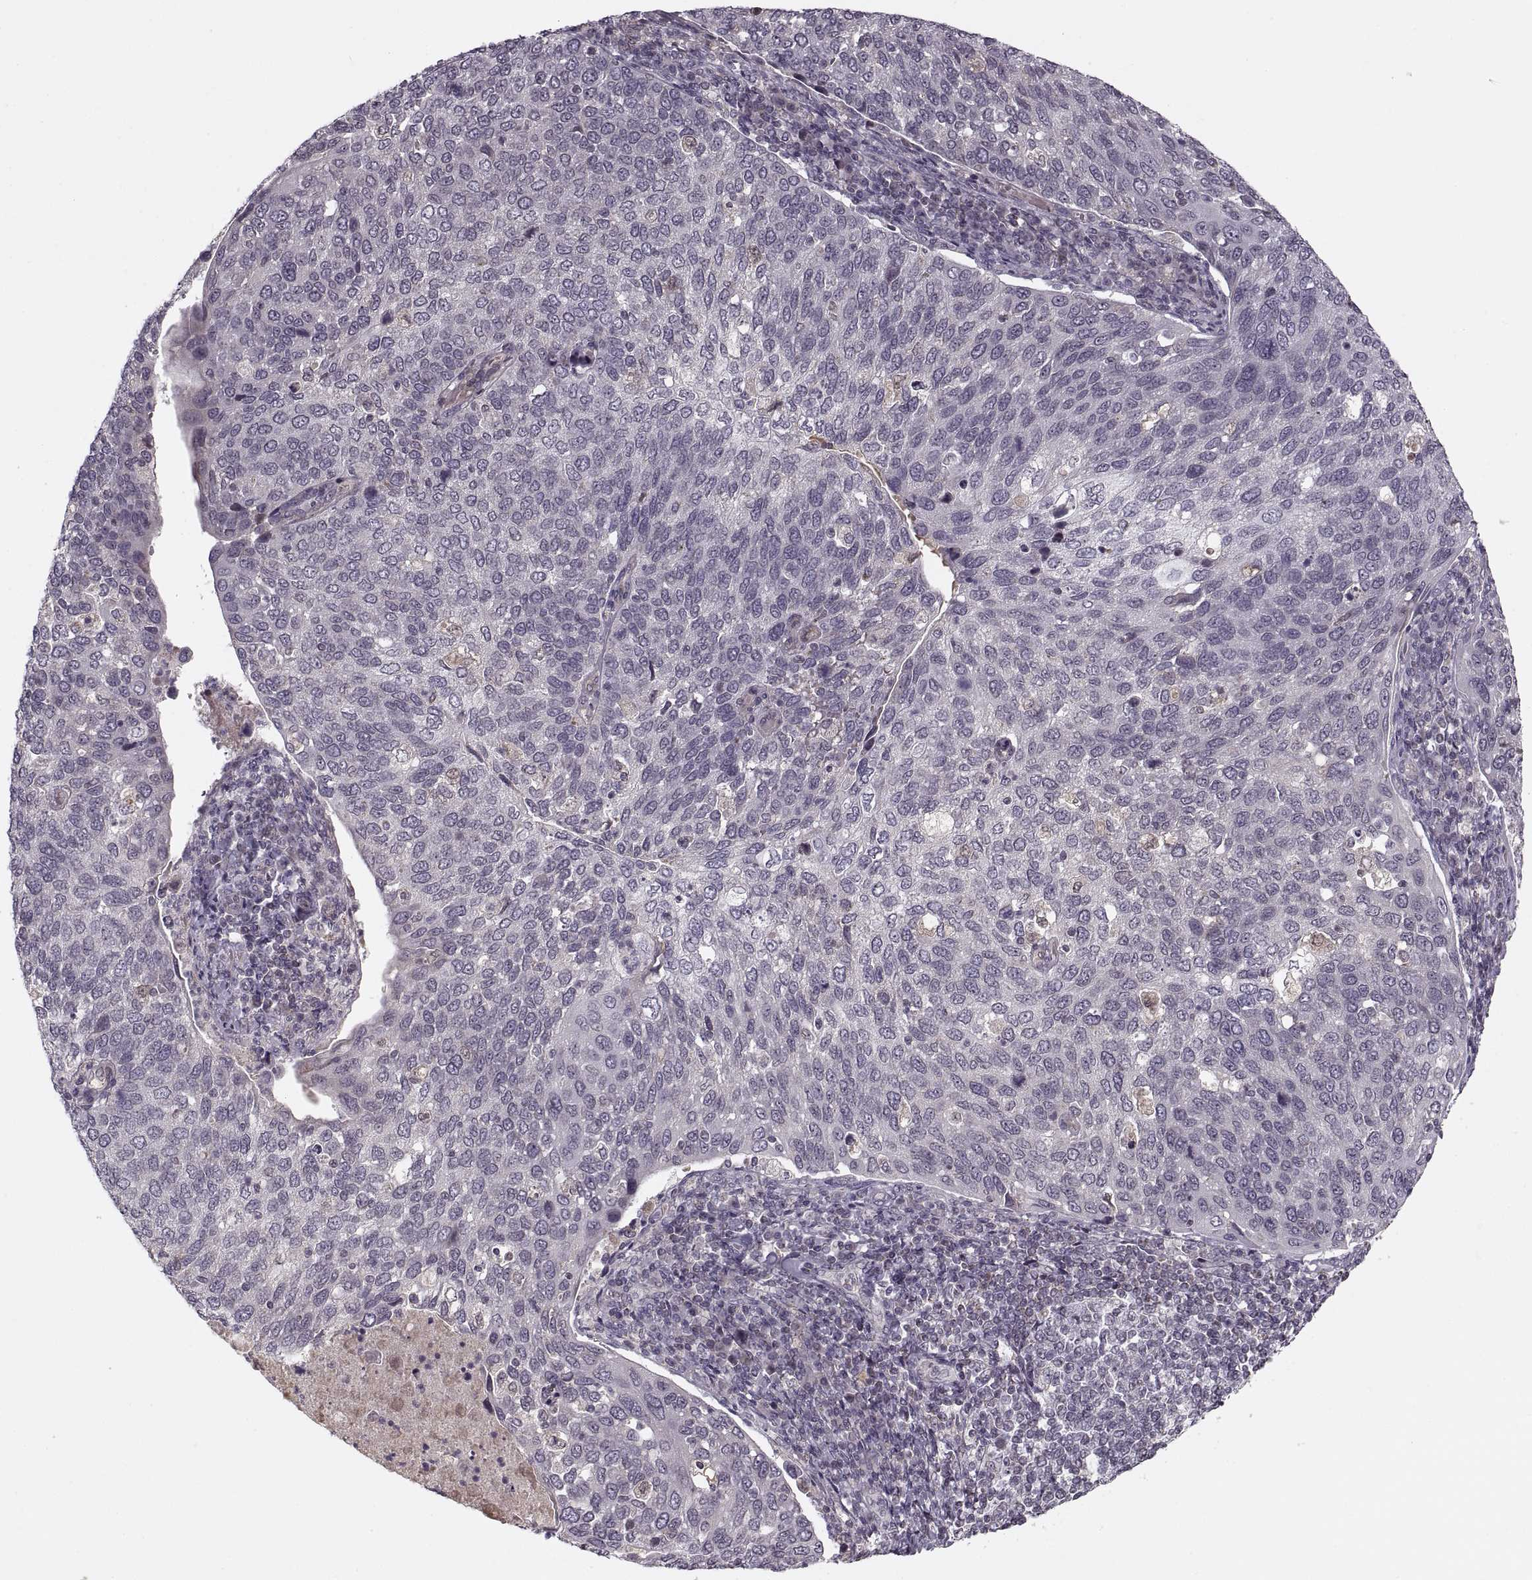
{"staining": {"intensity": "negative", "quantity": "none", "location": "none"}, "tissue": "cervical cancer", "cell_type": "Tumor cells", "image_type": "cancer", "snomed": [{"axis": "morphology", "description": "Squamous cell carcinoma, NOS"}, {"axis": "topography", "description": "Cervix"}], "caption": "Protein analysis of squamous cell carcinoma (cervical) exhibits no significant positivity in tumor cells.", "gene": "ASIC3", "patient": {"sex": "female", "age": 54}}